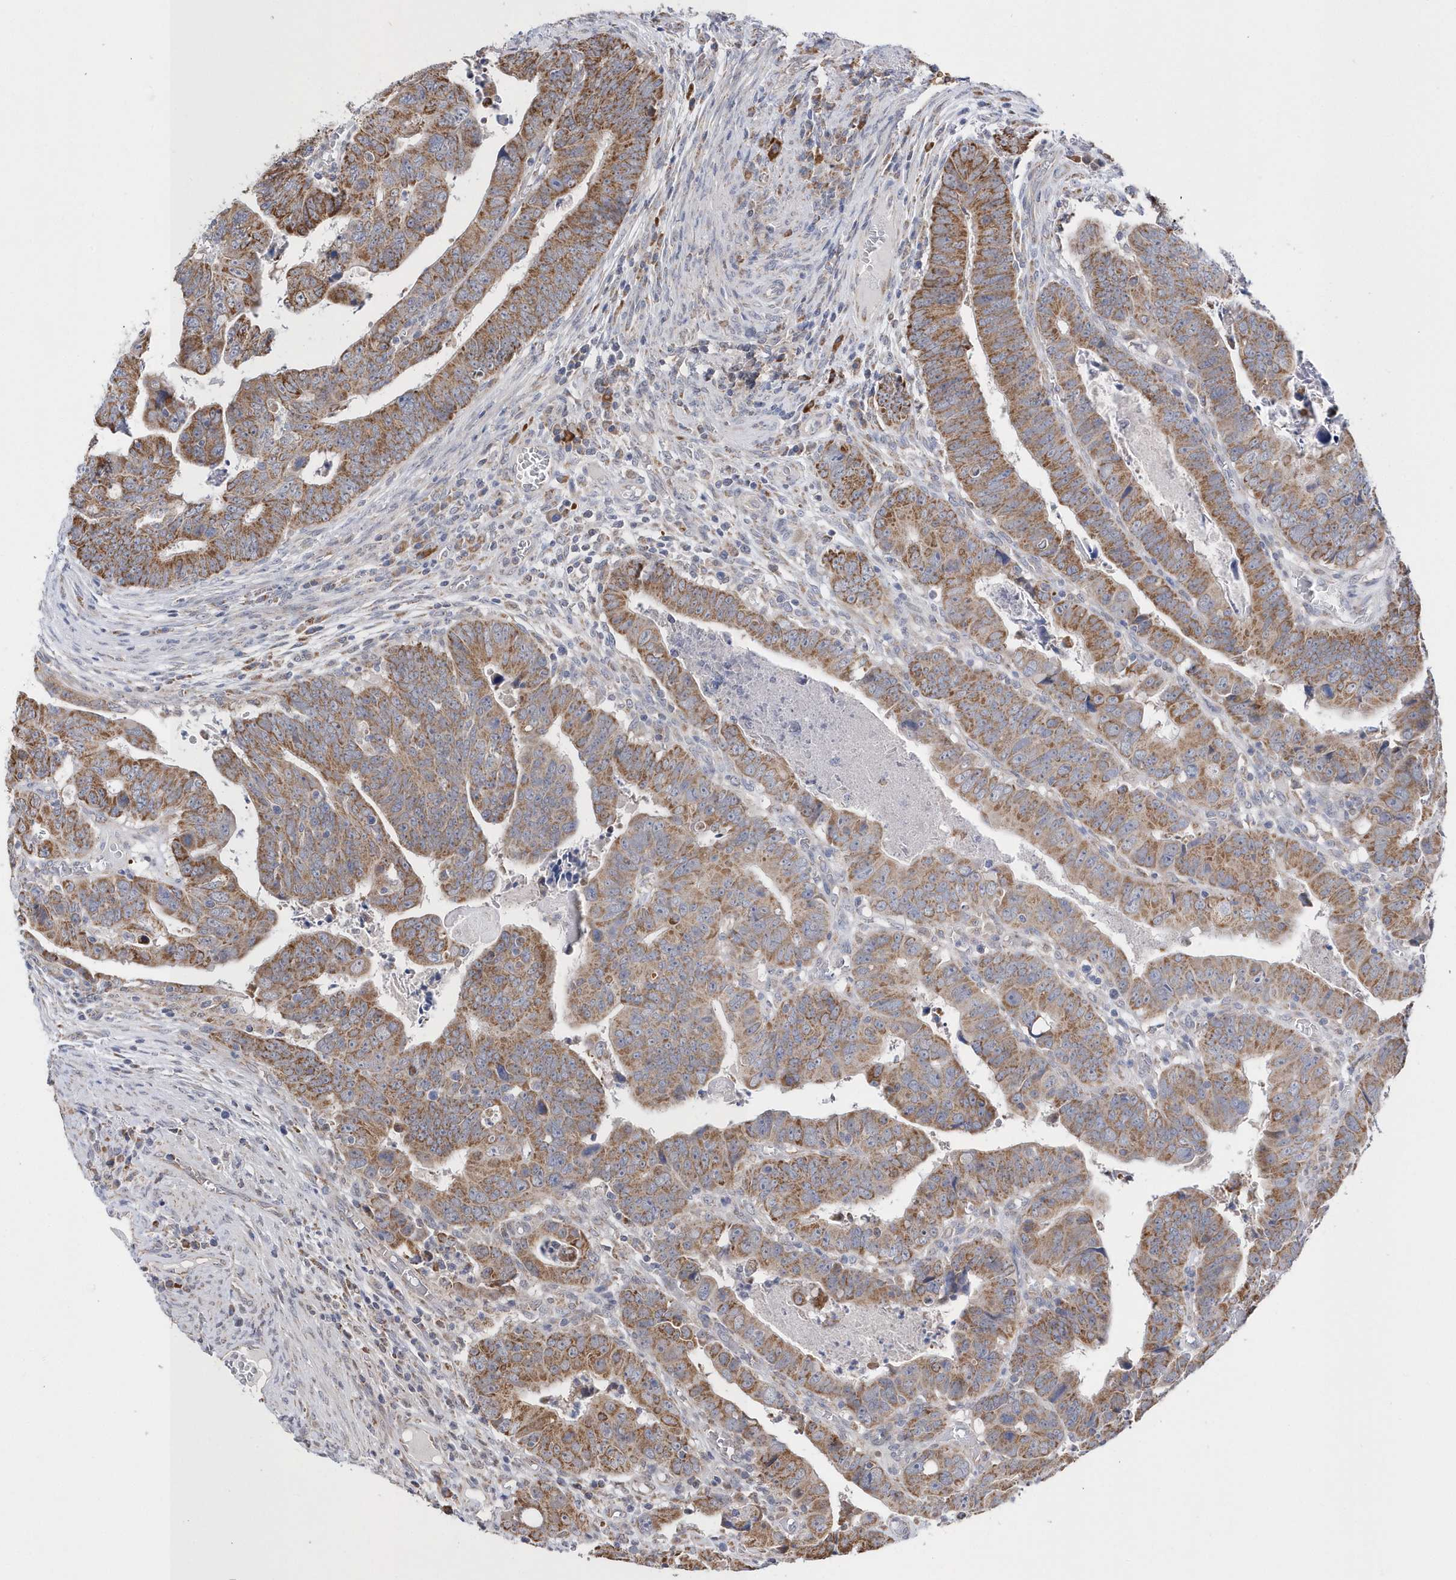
{"staining": {"intensity": "moderate", "quantity": ">75%", "location": "cytoplasmic/membranous"}, "tissue": "colorectal cancer", "cell_type": "Tumor cells", "image_type": "cancer", "snomed": [{"axis": "morphology", "description": "Normal tissue, NOS"}, {"axis": "morphology", "description": "Adenocarcinoma, NOS"}, {"axis": "topography", "description": "Rectum"}], "caption": "Immunohistochemical staining of human colorectal adenocarcinoma exhibits moderate cytoplasmic/membranous protein positivity in approximately >75% of tumor cells.", "gene": "SPATA5", "patient": {"sex": "female", "age": 65}}